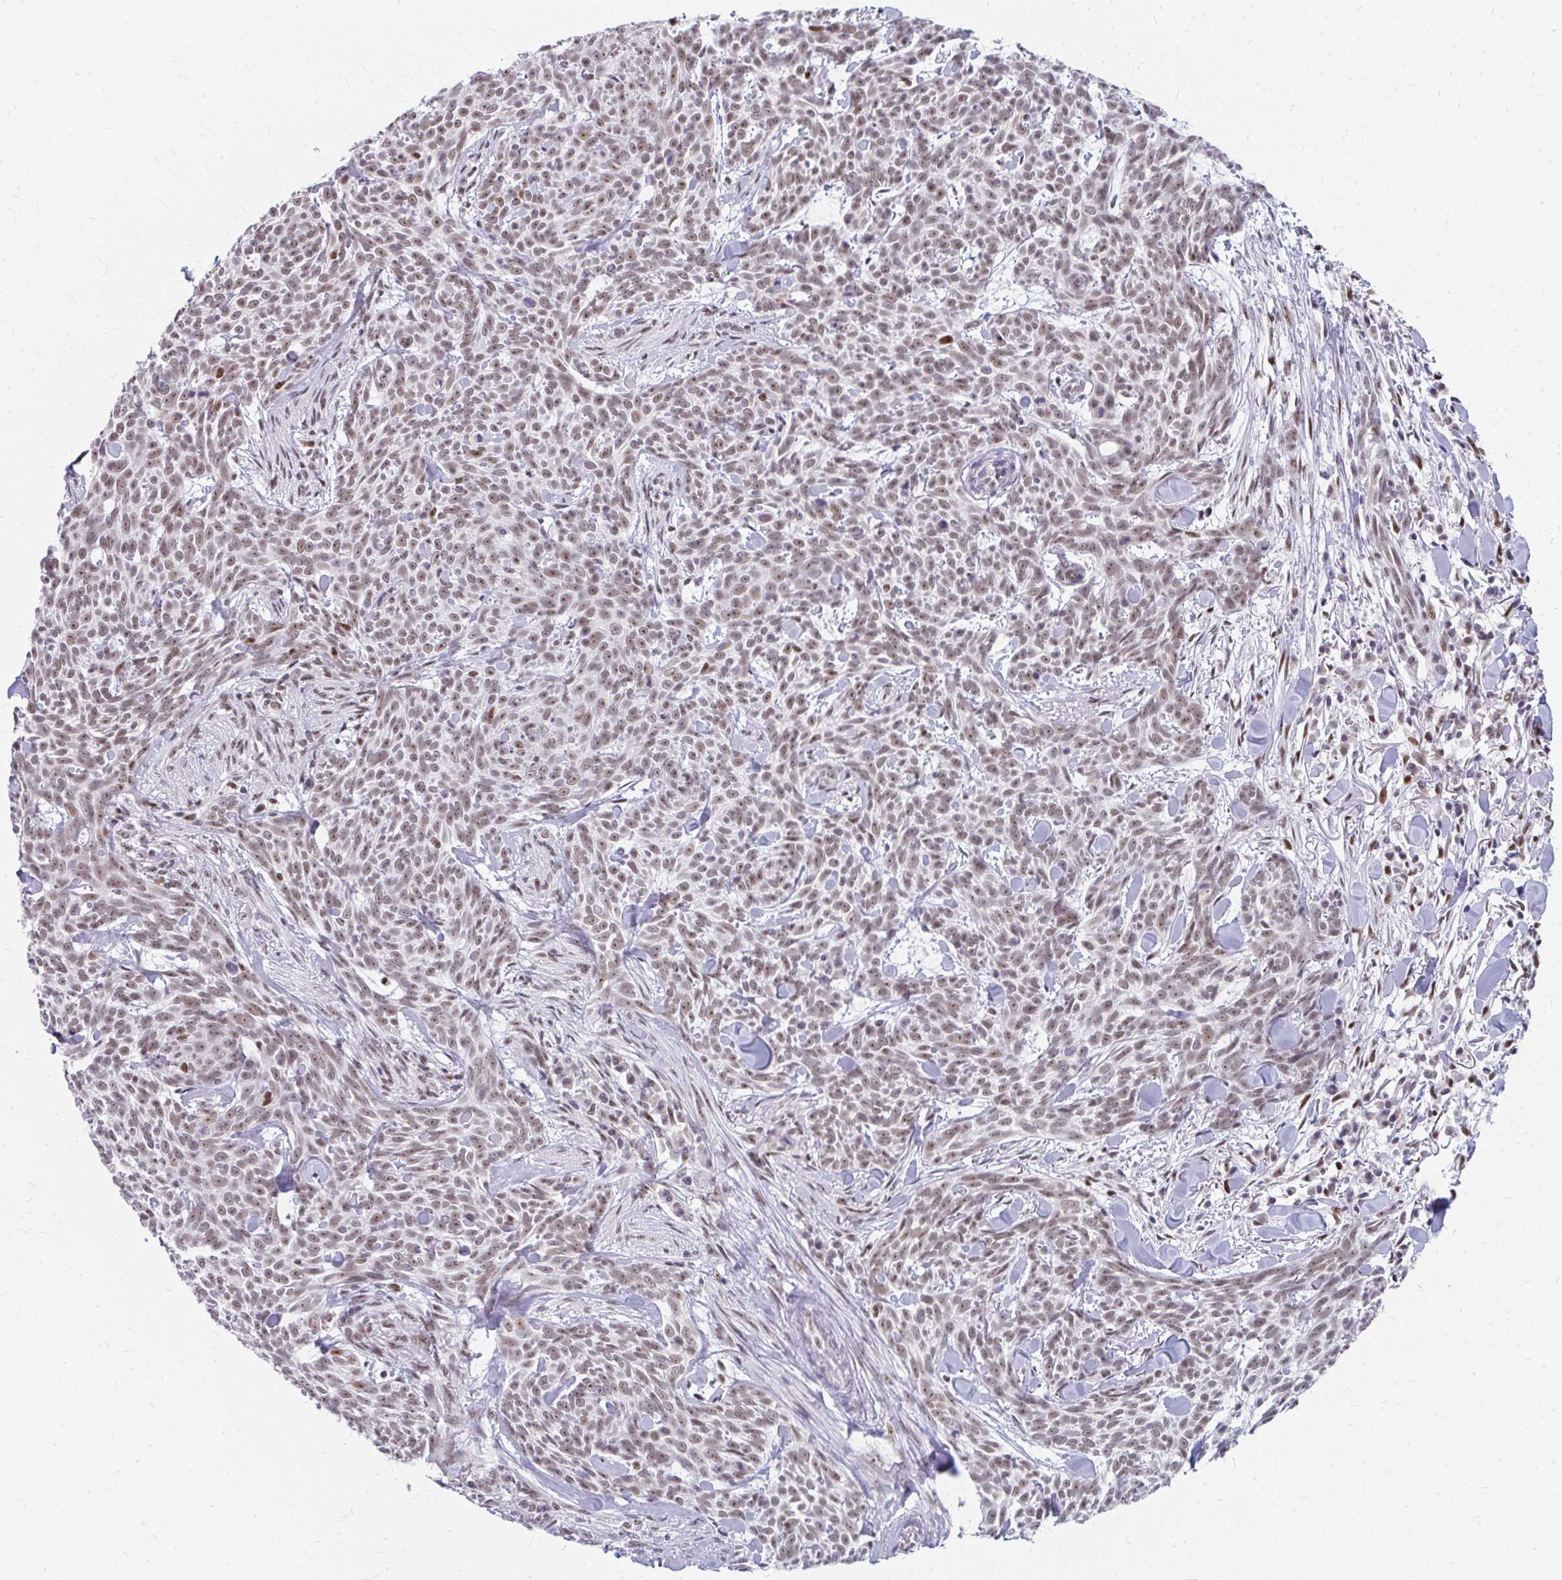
{"staining": {"intensity": "moderate", "quantity": "25%-75%", "location": "nuclear"}, "tissue": "skin cancer", "cell_type": "Tumor cells", "image_type": "cancer", "snomed": [{"axis": "morphology", "description": "Basal cell carcinoma"}, {"axis": "topography", "description": "Skin"}], "caption": "Protein staining shows moderate nuclear expression in about 25%-75% of tumor cells in basal cell carcinoma (skin).", "gene": "GTF2H1", "patient": {"sex": "female", "age": 93}}